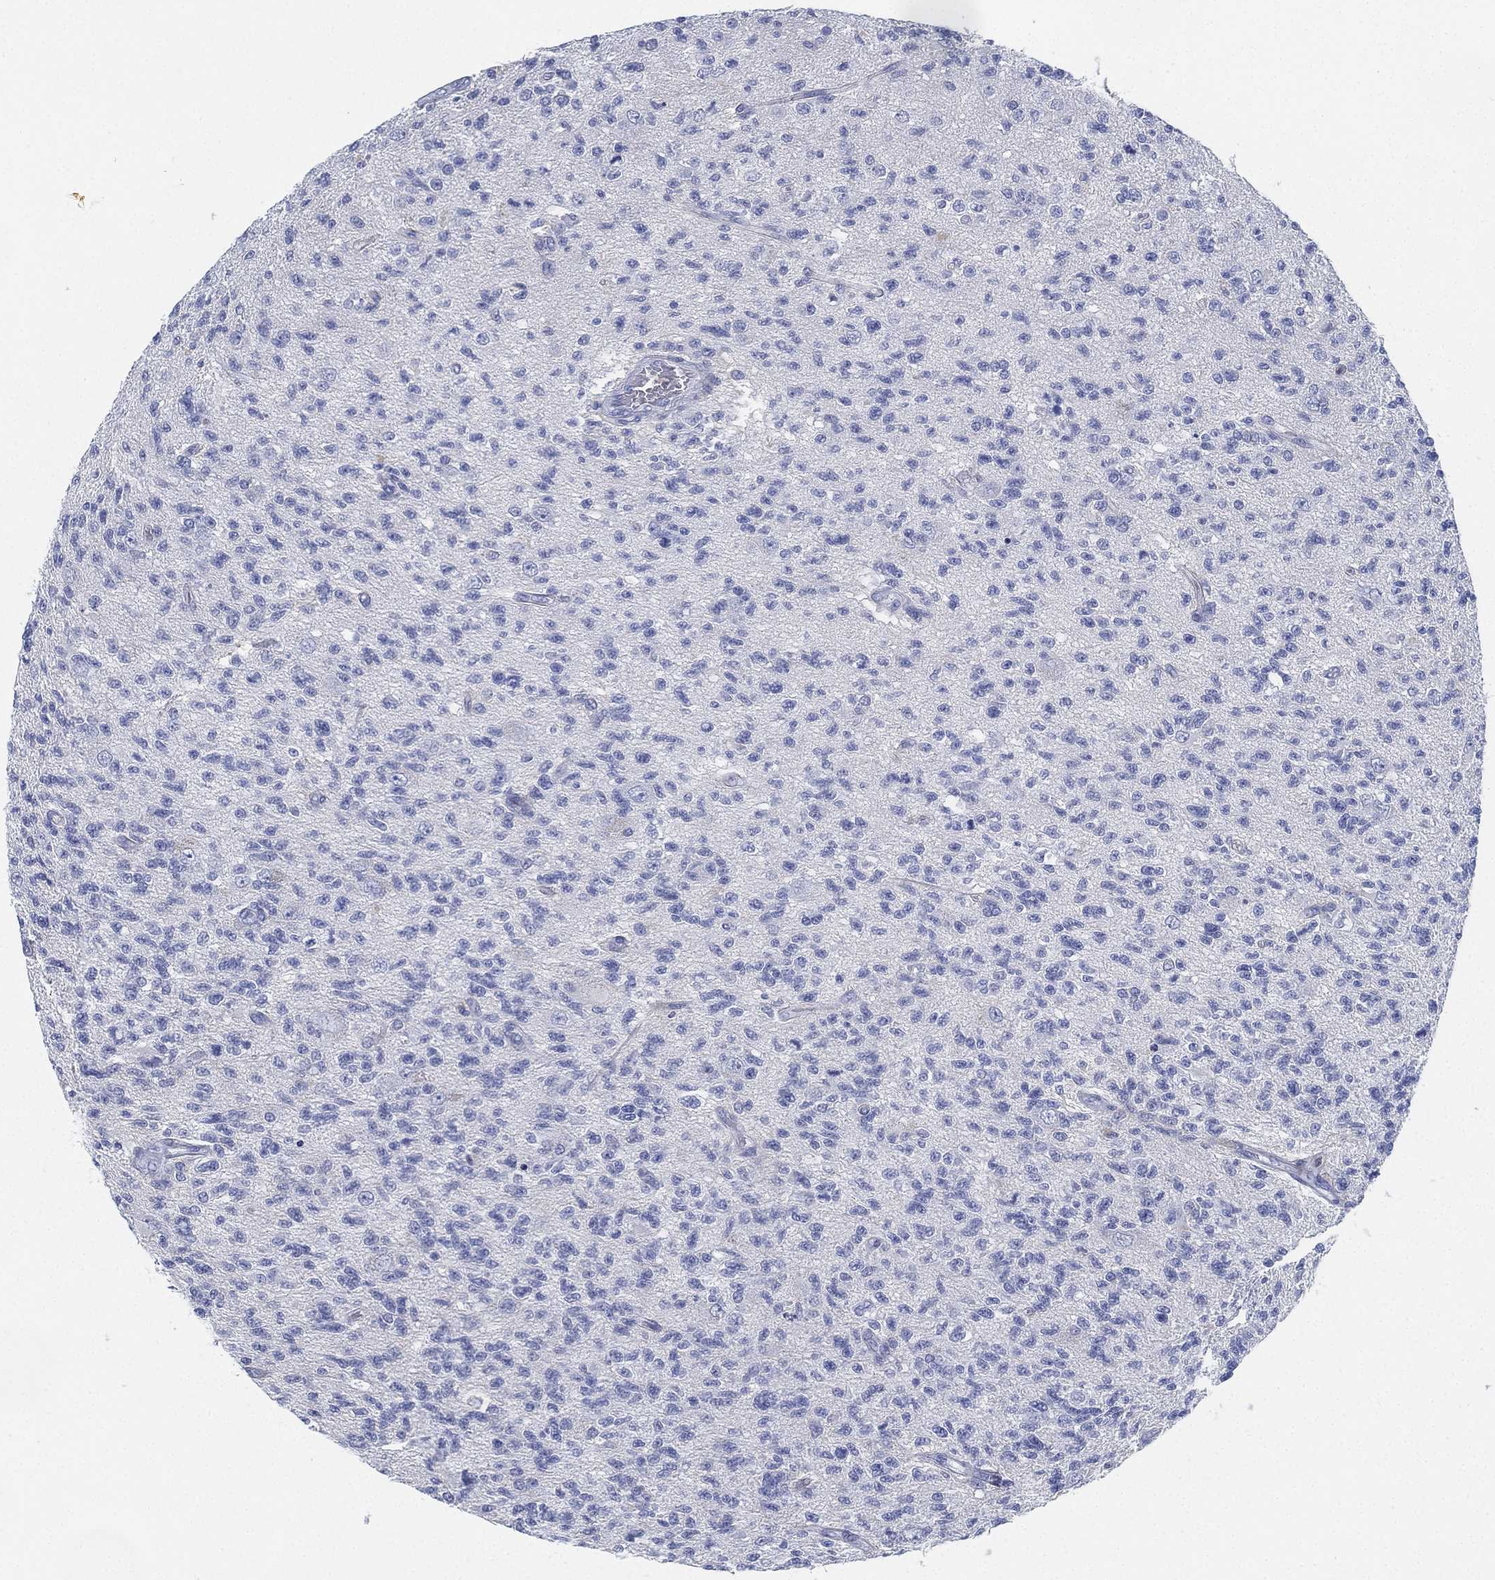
{"staining": {"intensity": "negative", "quantity": "none", "location": "none"}, "tissue": "glioma", "cell_type": "Tumor cells", "image_type": "cancer", "snomed": [{"axis": "morphology", "description": "Glioma, malignant, High grade"}, {"axis": "topography", "description": "Brain"}], "caption": "Image shows no significant protein staining in tumor cells of malignant high-grade glioma.", "gene": "DEFB121", "patient": {"sex": "male", "age": 56}}